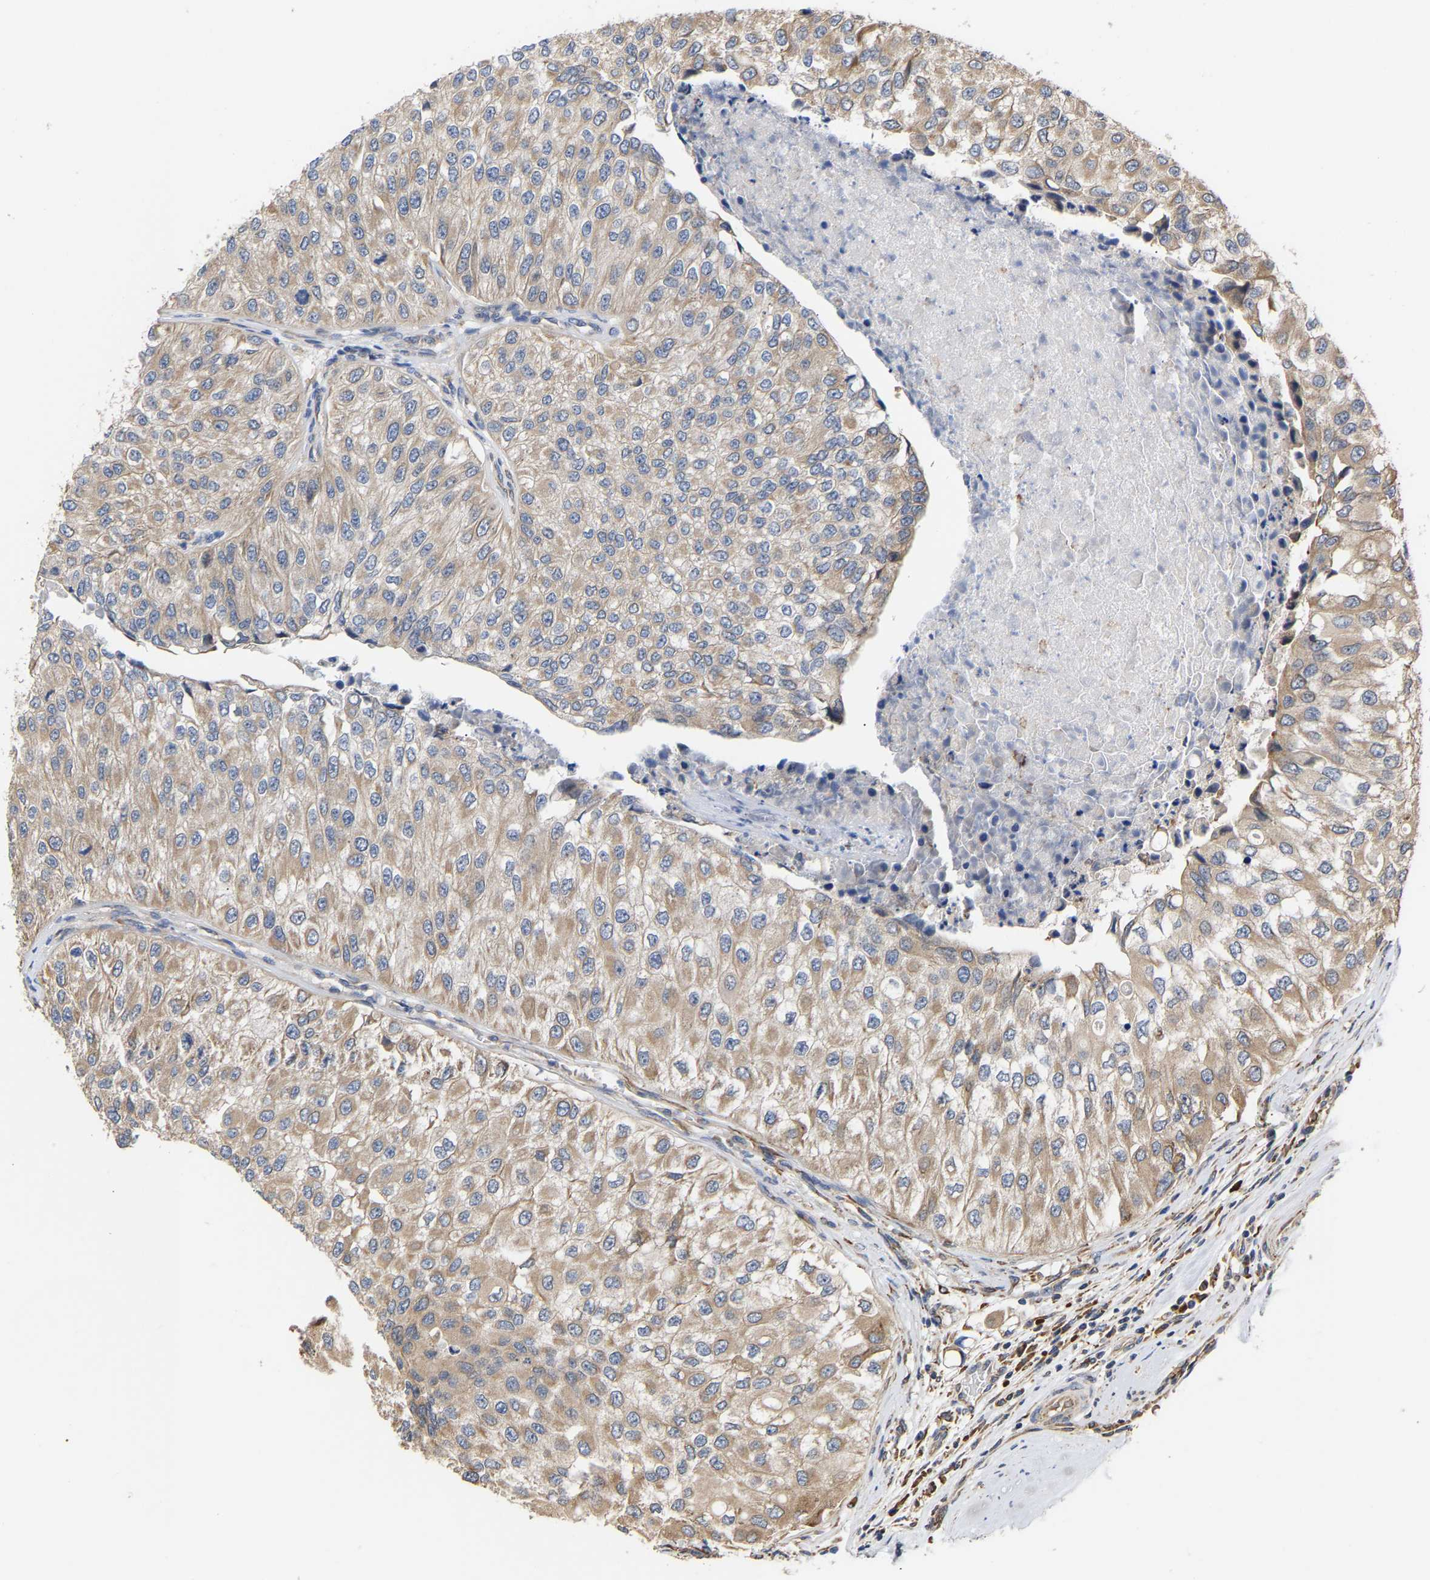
{"staining": {"intensity": "weak", "quantity": ">75%", "location": "cytoplasmic/membranous"}, "tissue": "urothelial cancer", "cell_type": "Tumor cells", "image_type": "cancer", "snomed": [{"axis": "morphology", "description": "Urothelial carcinoma, High grade"}, {"axis": "topography", "description": "Kidney"}, {"axis": "topography", "description": "Urinary bladder"}], "caption": "High-grade urothelial carcinoma stained with immunohistochemistry (IHC) reveals weak cytoplasmic/membranous staining in approximately >75% of tumor cells.", "gene": "ARAP1", "patient": {"sex": "male", "age": 77}}